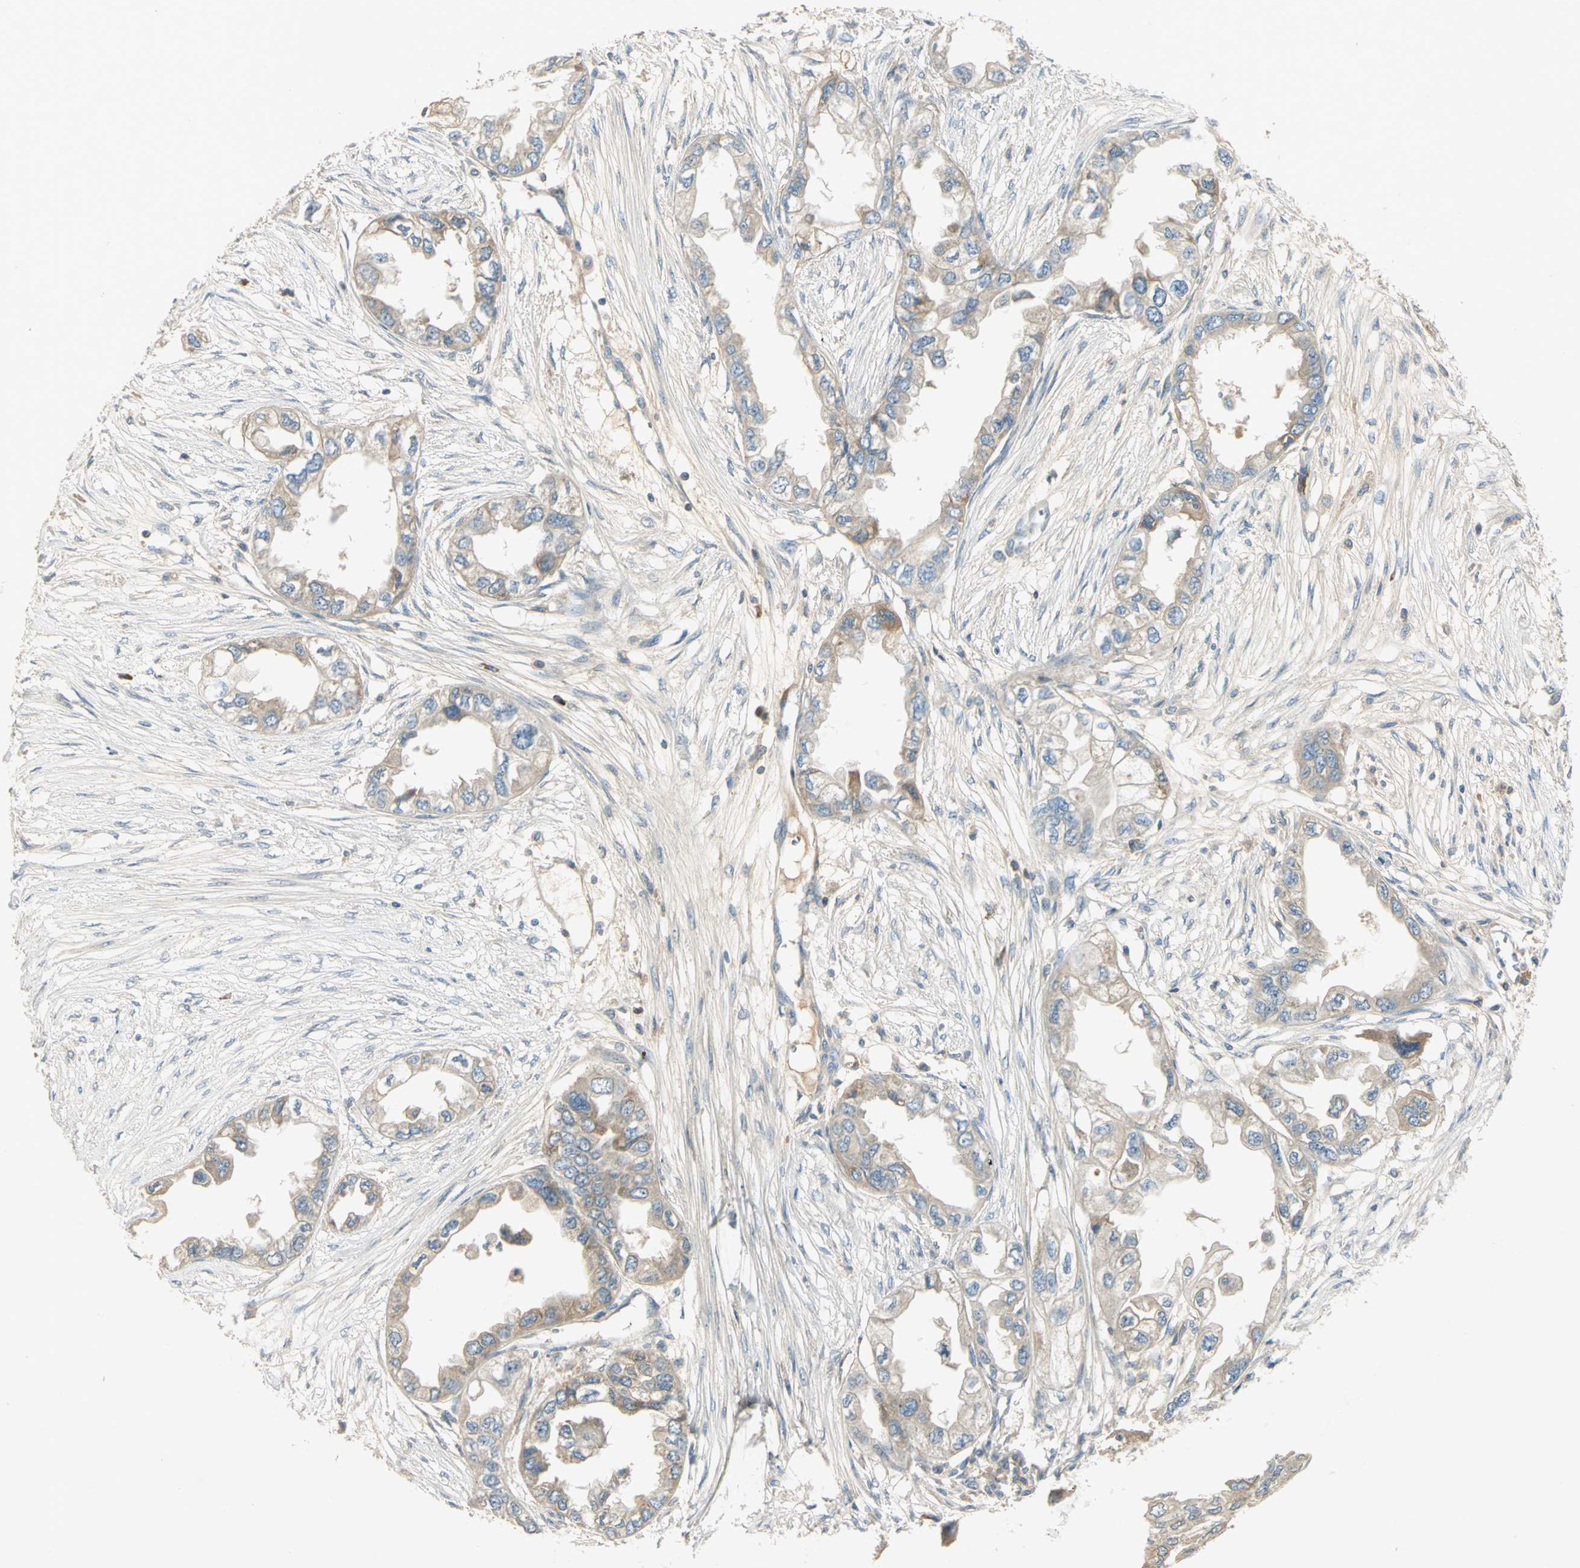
{"staining": {"intensity": "negative", "quantity": "none", "location": "none"}, "tissue": "endometrial cancer", "cell_type": "Tumor cells", "image_type": "cancer", "snomed": [{"axis": "morphology", "description": "Adenocarcinoma, NOS"}, {"axis": "topography", "description": "Endometrium"}], "caption": "A high-resolution micrograph shows IHC staining of endometrial cancer, which shows no significant staining in tumor cells. (DAB IHC visualized using brightfield microscopy, high magnification).", "gene": "PROC", "patient": {"sex": "female", "age": 67}}